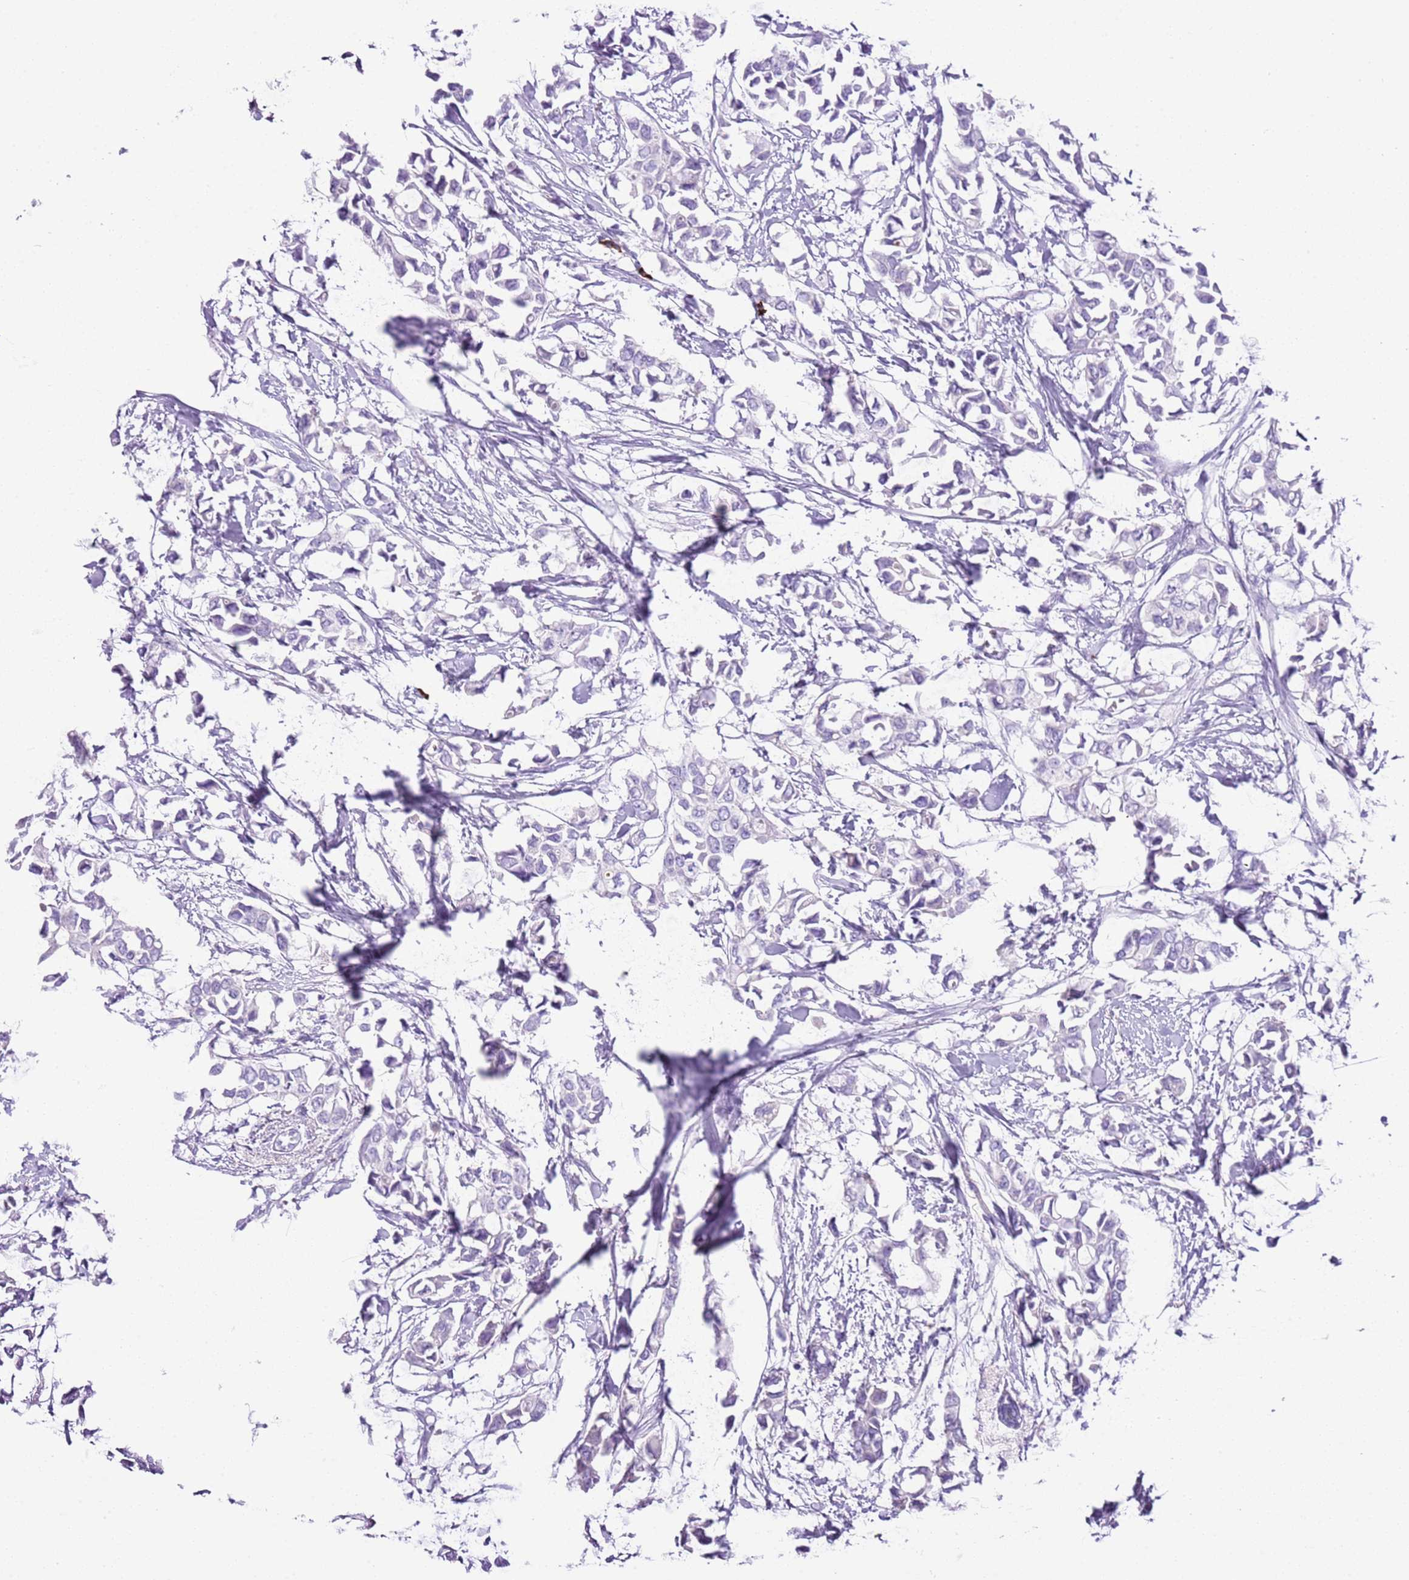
{"staining": {"intensity": "negative", "quantity": "none", "location": "none"}, "tissue": "breast cancer", "cell_type": "Tumor cells", "image_type": "cancer", "snomed": [{"axis": "morphology", "description": "Duct carcinoma"}, {"axis": "topography", "description": "Breast"}], "caption": "Protein analysis of breast infiltrating ductal carcinoma shows no significant expression in tumor cells.", "gene": "IGKV3D-11", "patient": {"sex": "female", "age": 41}}